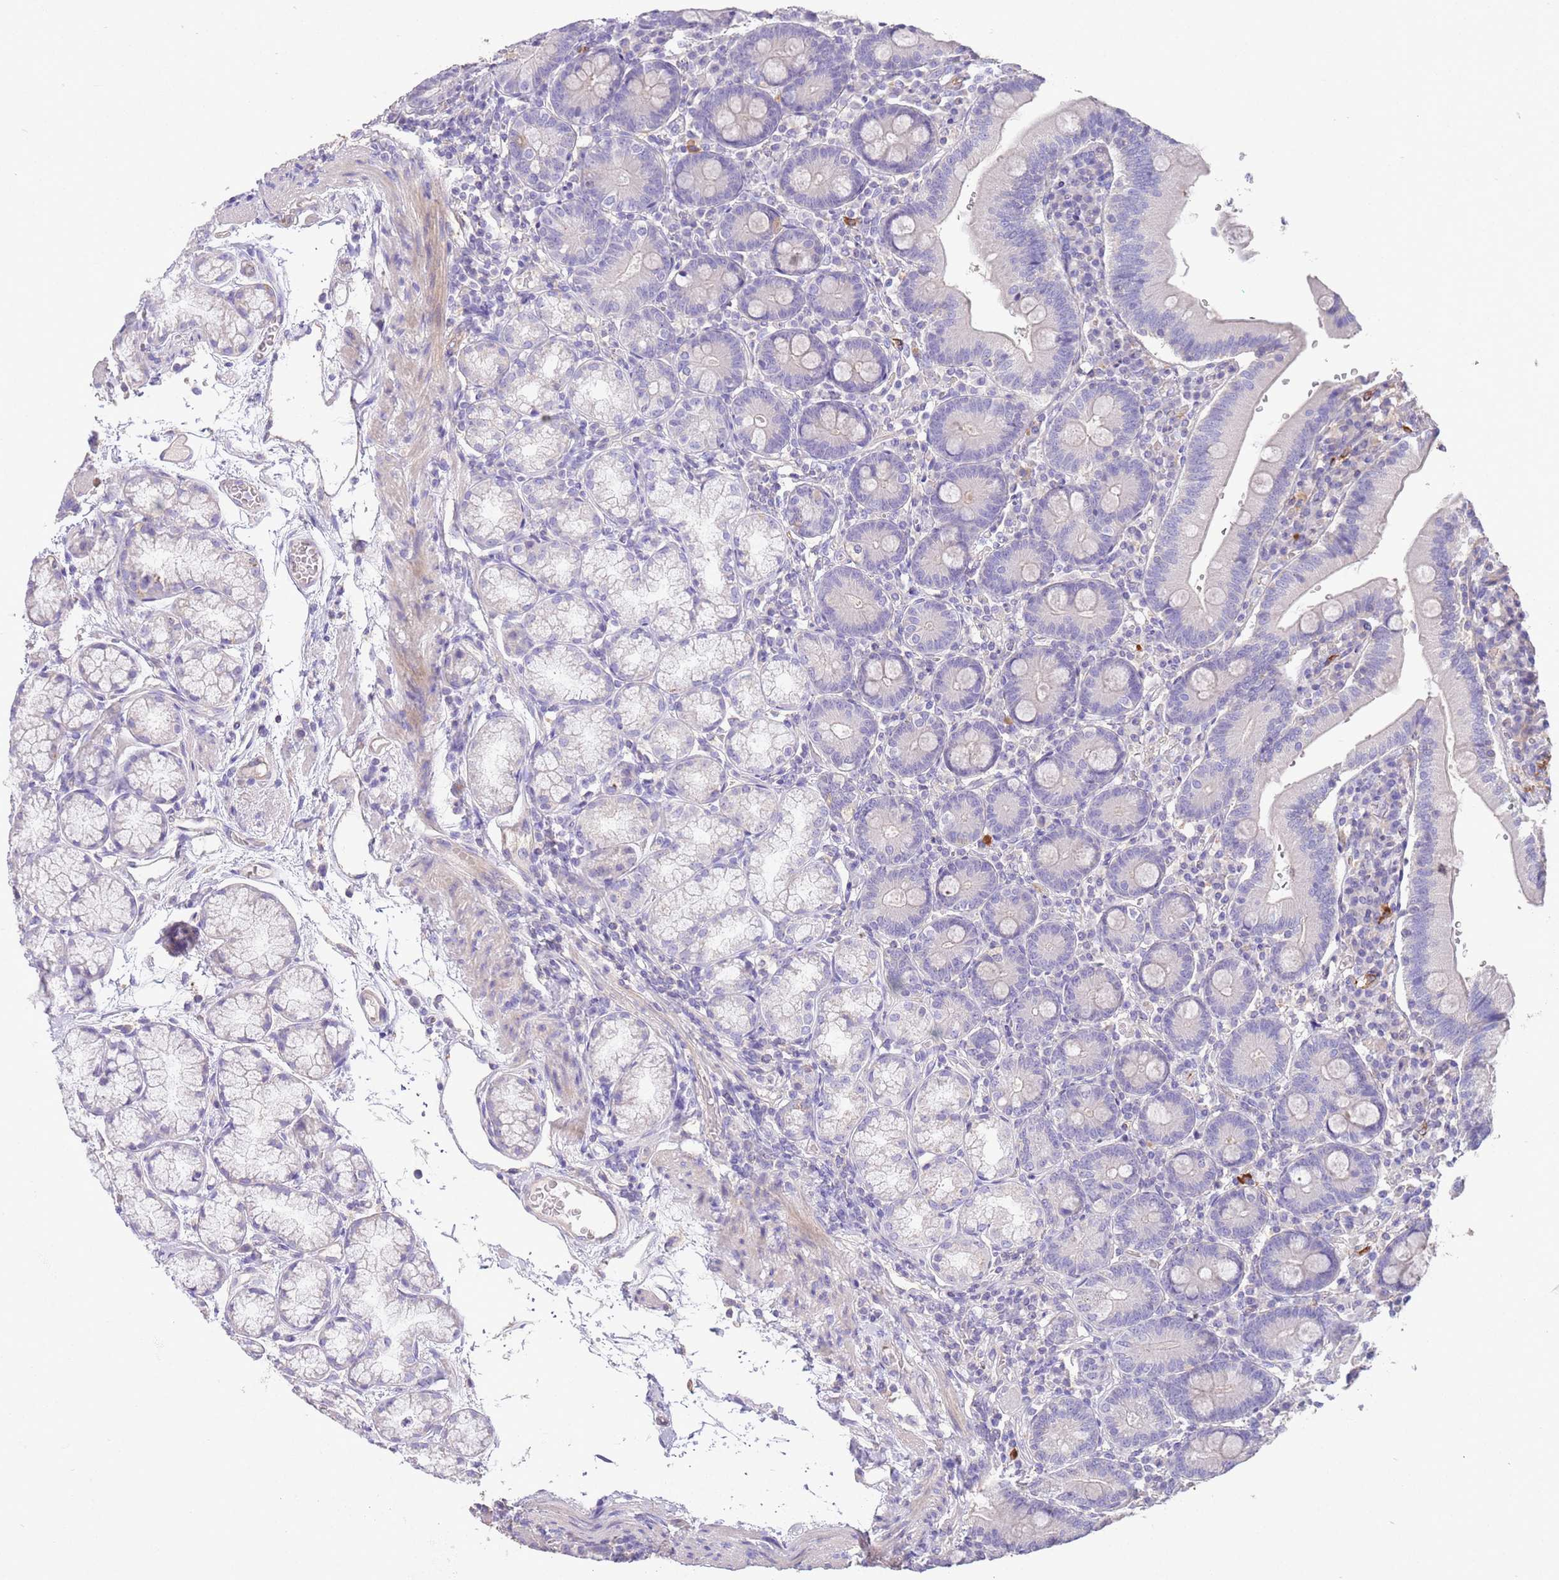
{"staining": {"intensity": "negative", "quantity": "none", "location": "none"}, "tissue": "duodenum", "cell_type": "Glandular cells", "image_type": "normal", "snomed": [{"axis": "morphology", "description": "Normal tissue, NOS"}, {"axis": "topography", "description": "Duodenum"}], "caption": "Immunohistochemistry (IHC) histopathology image of benign duodenum: duodenum stained with DAB (3,3'-diaminobenzidine) shows no significant protein staining in glandular cells. The staining was performed using DAB (3,3'-diaminobenzidine) to visualize the protein expression in brown, while the nuclei were stained in blue with hematoxylin (Magnification: 20x).", "gene": "SFTPA1", "patient": {"sex": "female", "age": 67}}